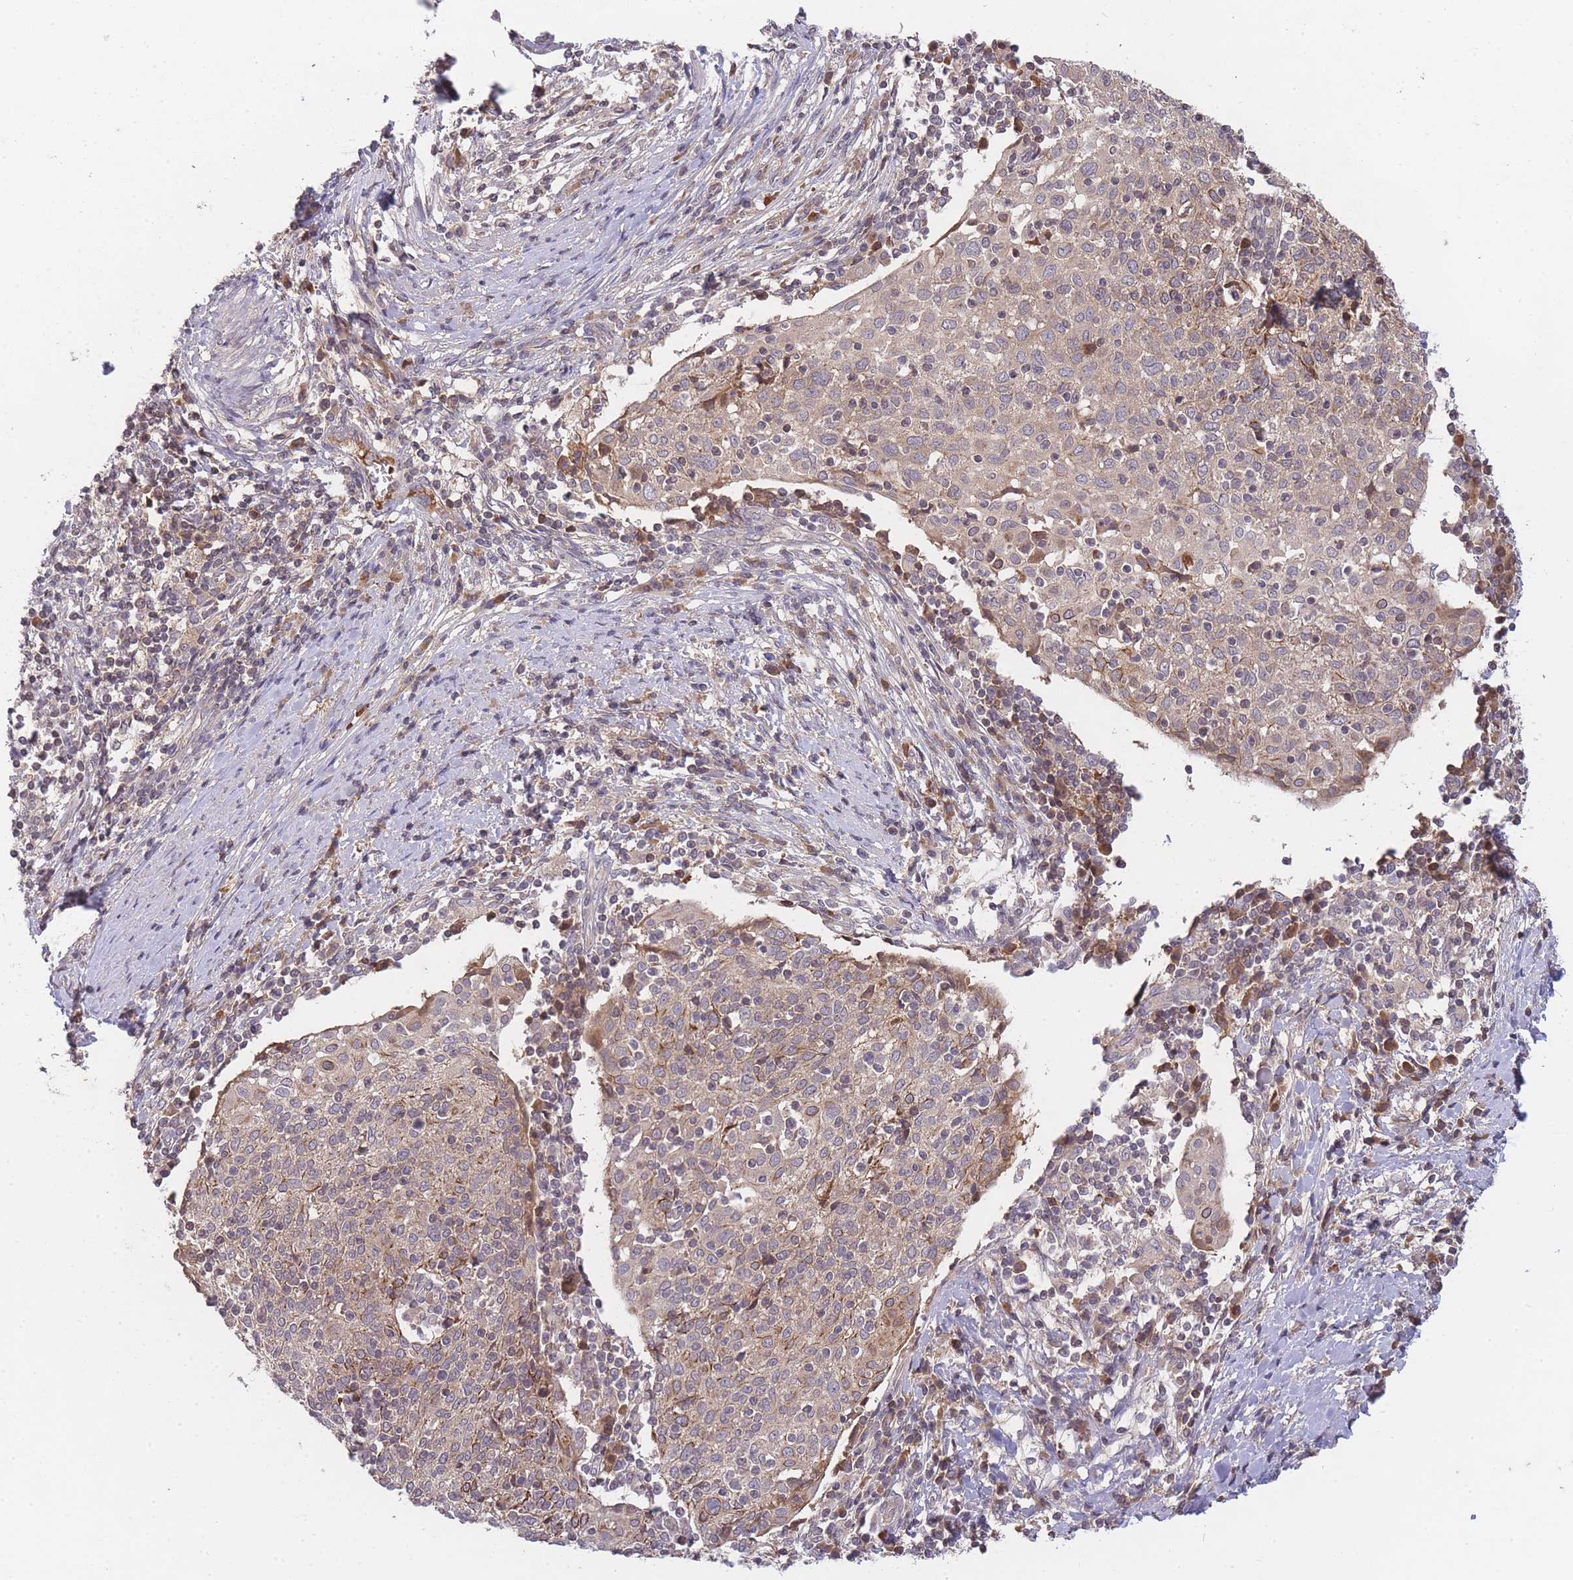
{"staining": {"intensity": "weak", "quantity": "25%-75%", "location": "cytoplasmic/membranous"}, "tissue": "cervical cancer", "cell_type": "Tumor cells", "image_type": "cancer", "snomed": [{"axis": "morphology", "description": "Squamous cell carcinoma, NOS"}, {"axis": "topography", "description": "Cervix"}], "caption": "Immunohistochemistry histopathology image of human squamous cell carcinoma (cervical) stained for a protein (brown), which exhibits low levels of weak cytoplasmic/membranous positivity in approximately 25%-75% of tumor cells.", "gene": "RALGDS", "patient": {"sex": "female", "age": 52}}